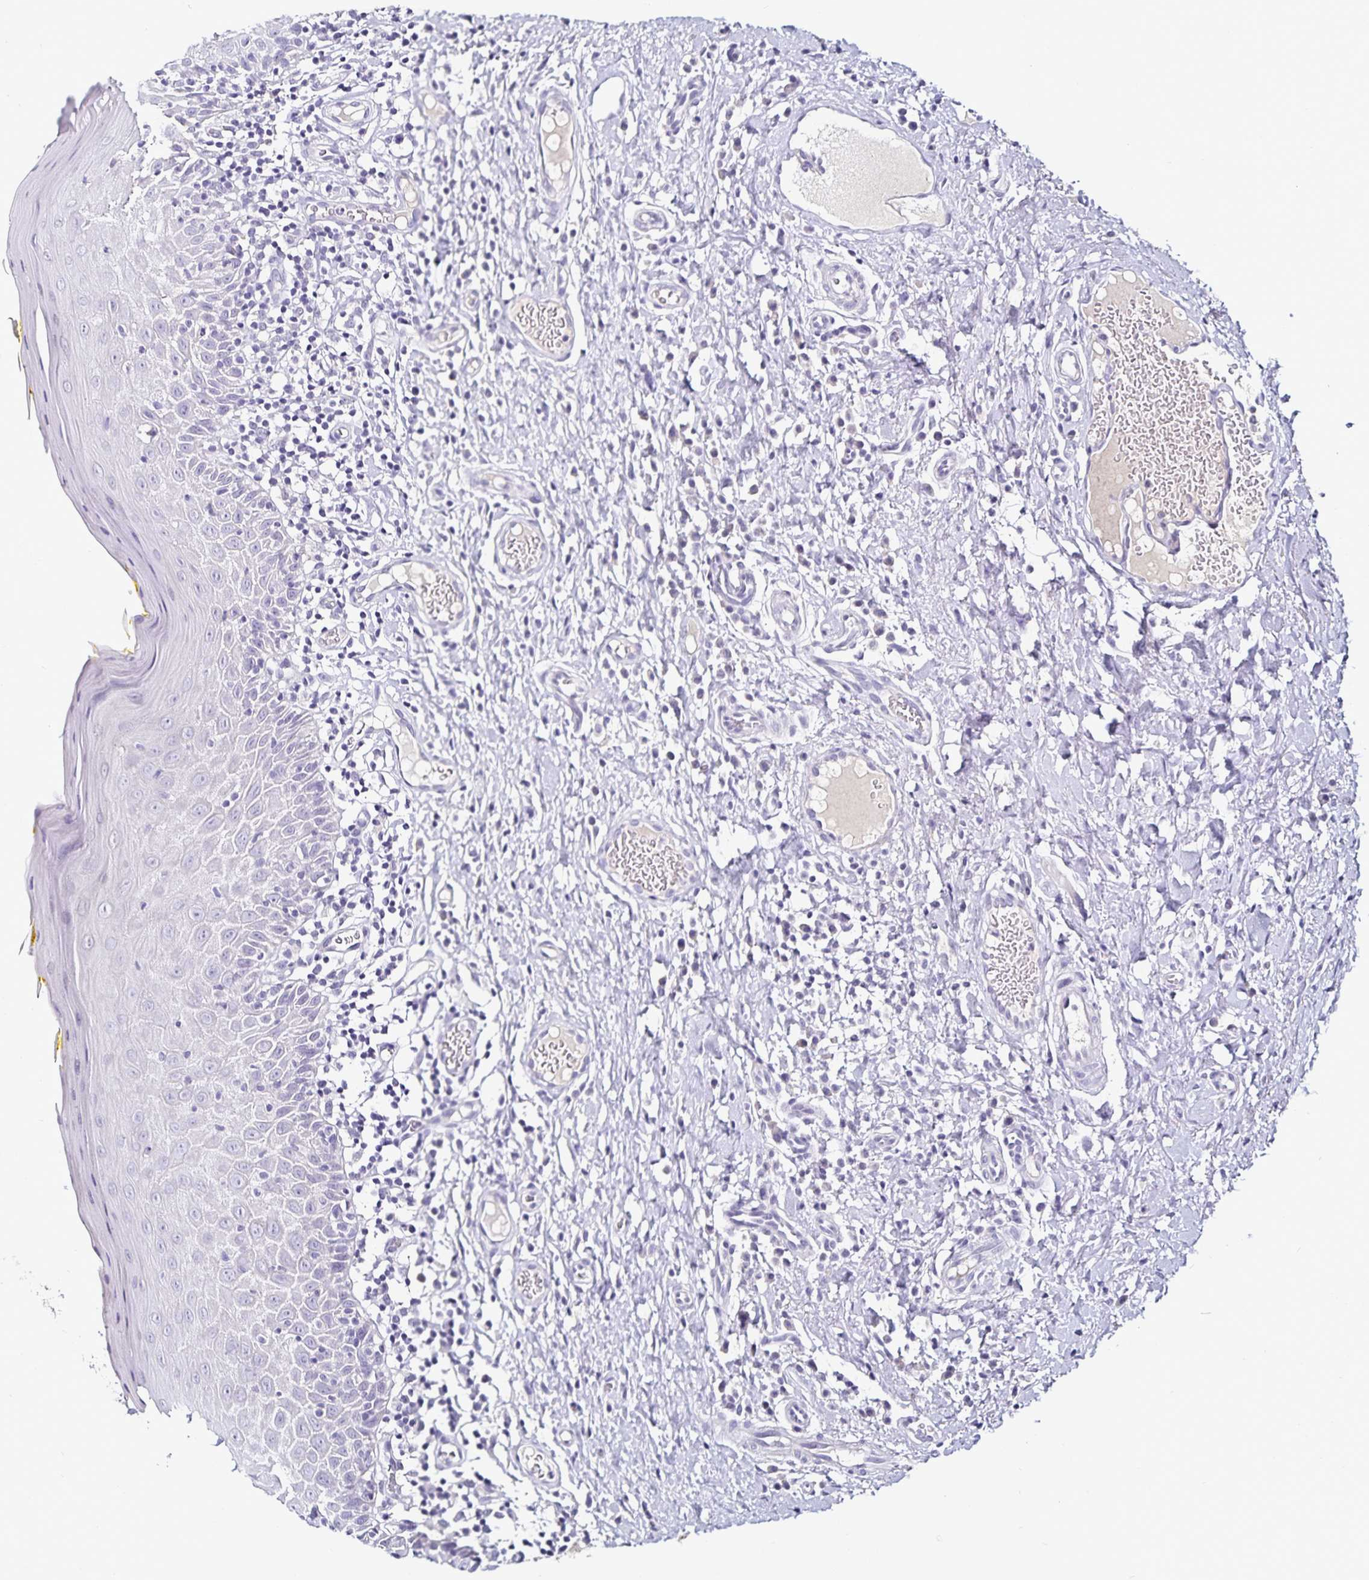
{"staining": {"intensity": "negative", "quantity": "none", "location": "none"}, "tissue": "oral mucosa", "cell_type": "Squamous epithelial cells", "image_type": "normal", "snomed": [{"axis": "morphology", "description": "Normal tissue, NOS"}, {"axis": "topography", "description": "Oral tissue"}, {"axis": "topography", "description": "Tounge, NOS"}], "caption": "Human oral mucosa stained for a protein using immunohistochemistry (IHC) shows no staining in squamous epithelial cells.", "gene": "TTR", "patient": {"sex": "female", "age": 58}}